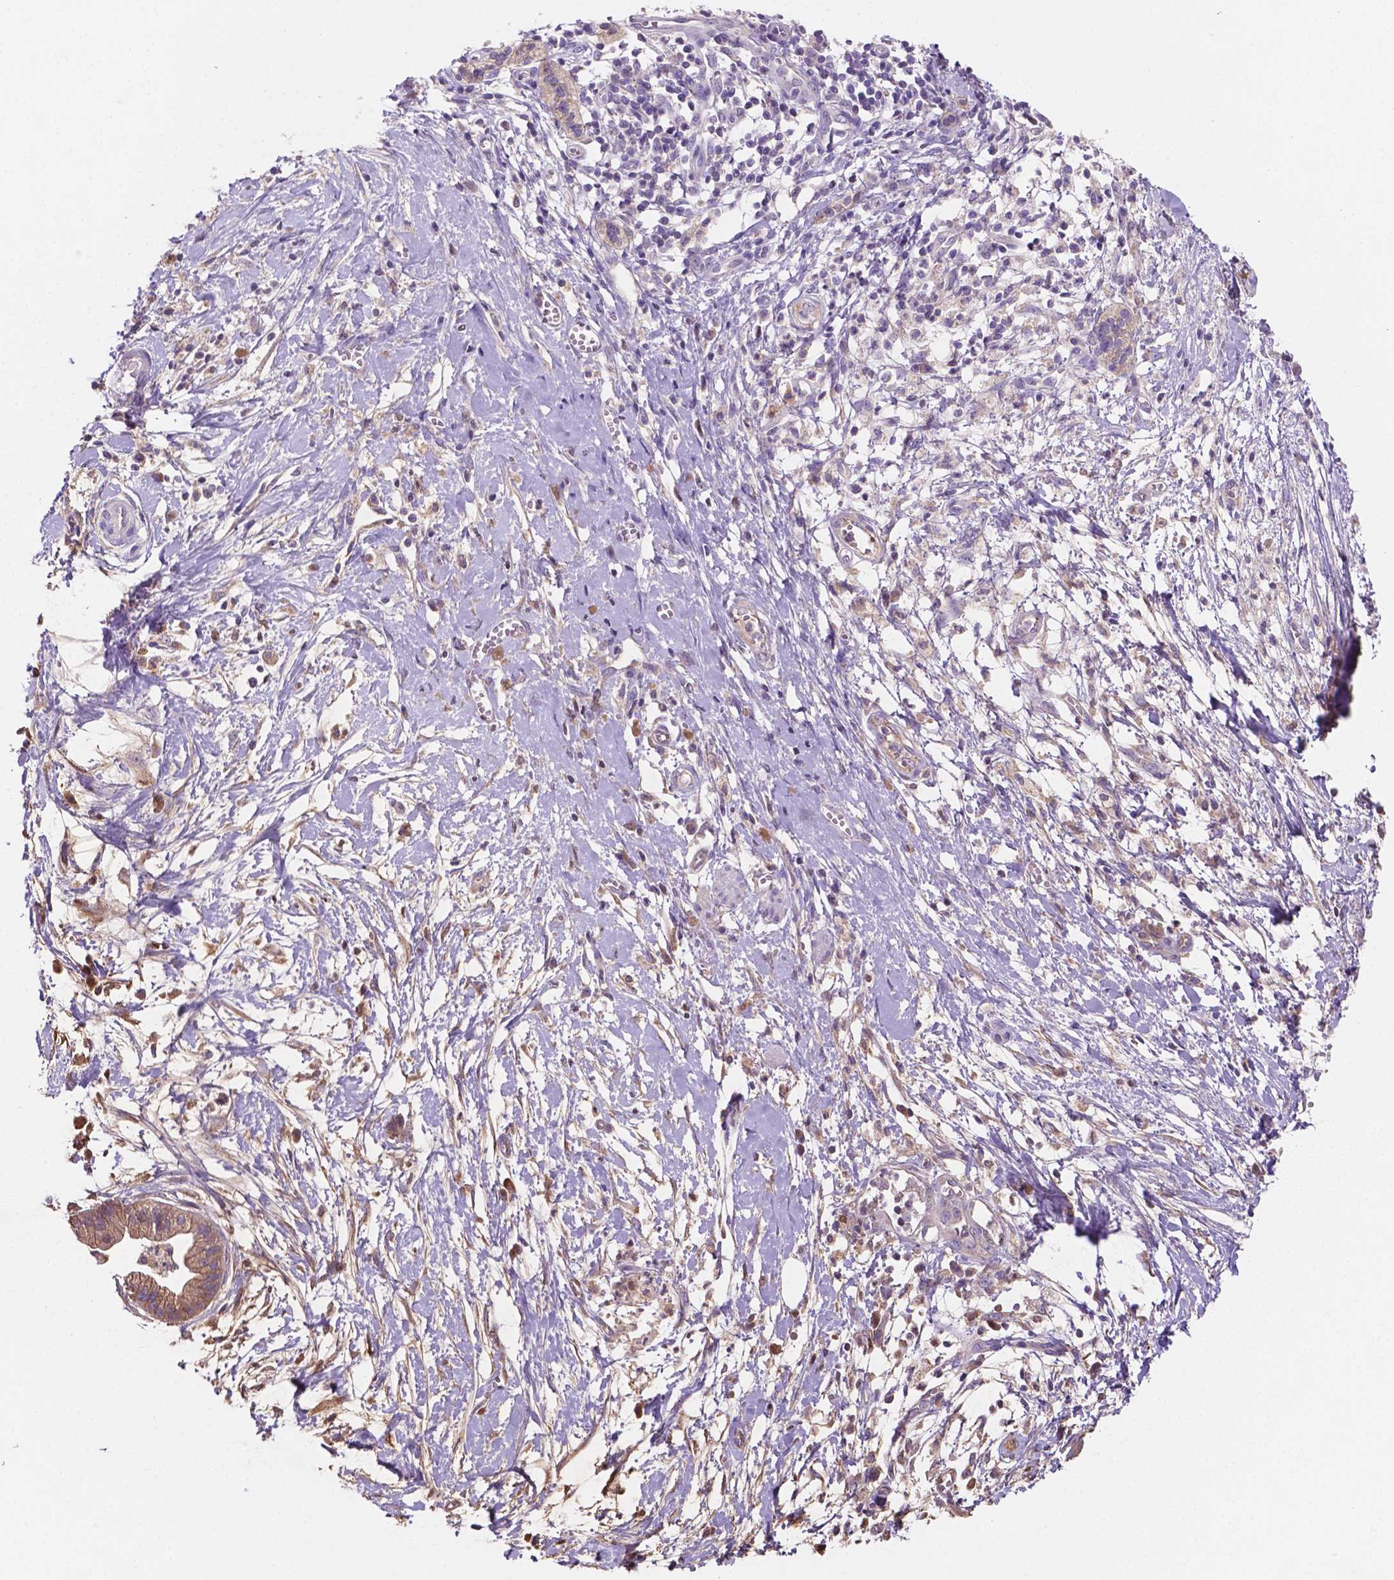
{"staining": {"intensity": "moderate", "quantity": "<25%", "location": "cytoplasmic/membranous"}, "tissue": "pancreatic cancer", "cell_type": "Tumor cells", "image_type": "cancer", "snomed": [{"axis": "morphology", "description": "Normal tissue, NOS"}, {"axis": "morphology", "description": "Adenocarcinoma, NOS"}, {"axis": "topography", "description": "Lymph node"}, {"axis": "topography", "description": "Pancreas"}], "caption": "This is an image of immunohistochemistry staining of pancreatic adenocarcinoma, which shows moderate positivity in the cytoplasmic/membranous of tumor cells.", "gene": "MKRN2OS", "patient": {"sex": "female", "age": 58}}